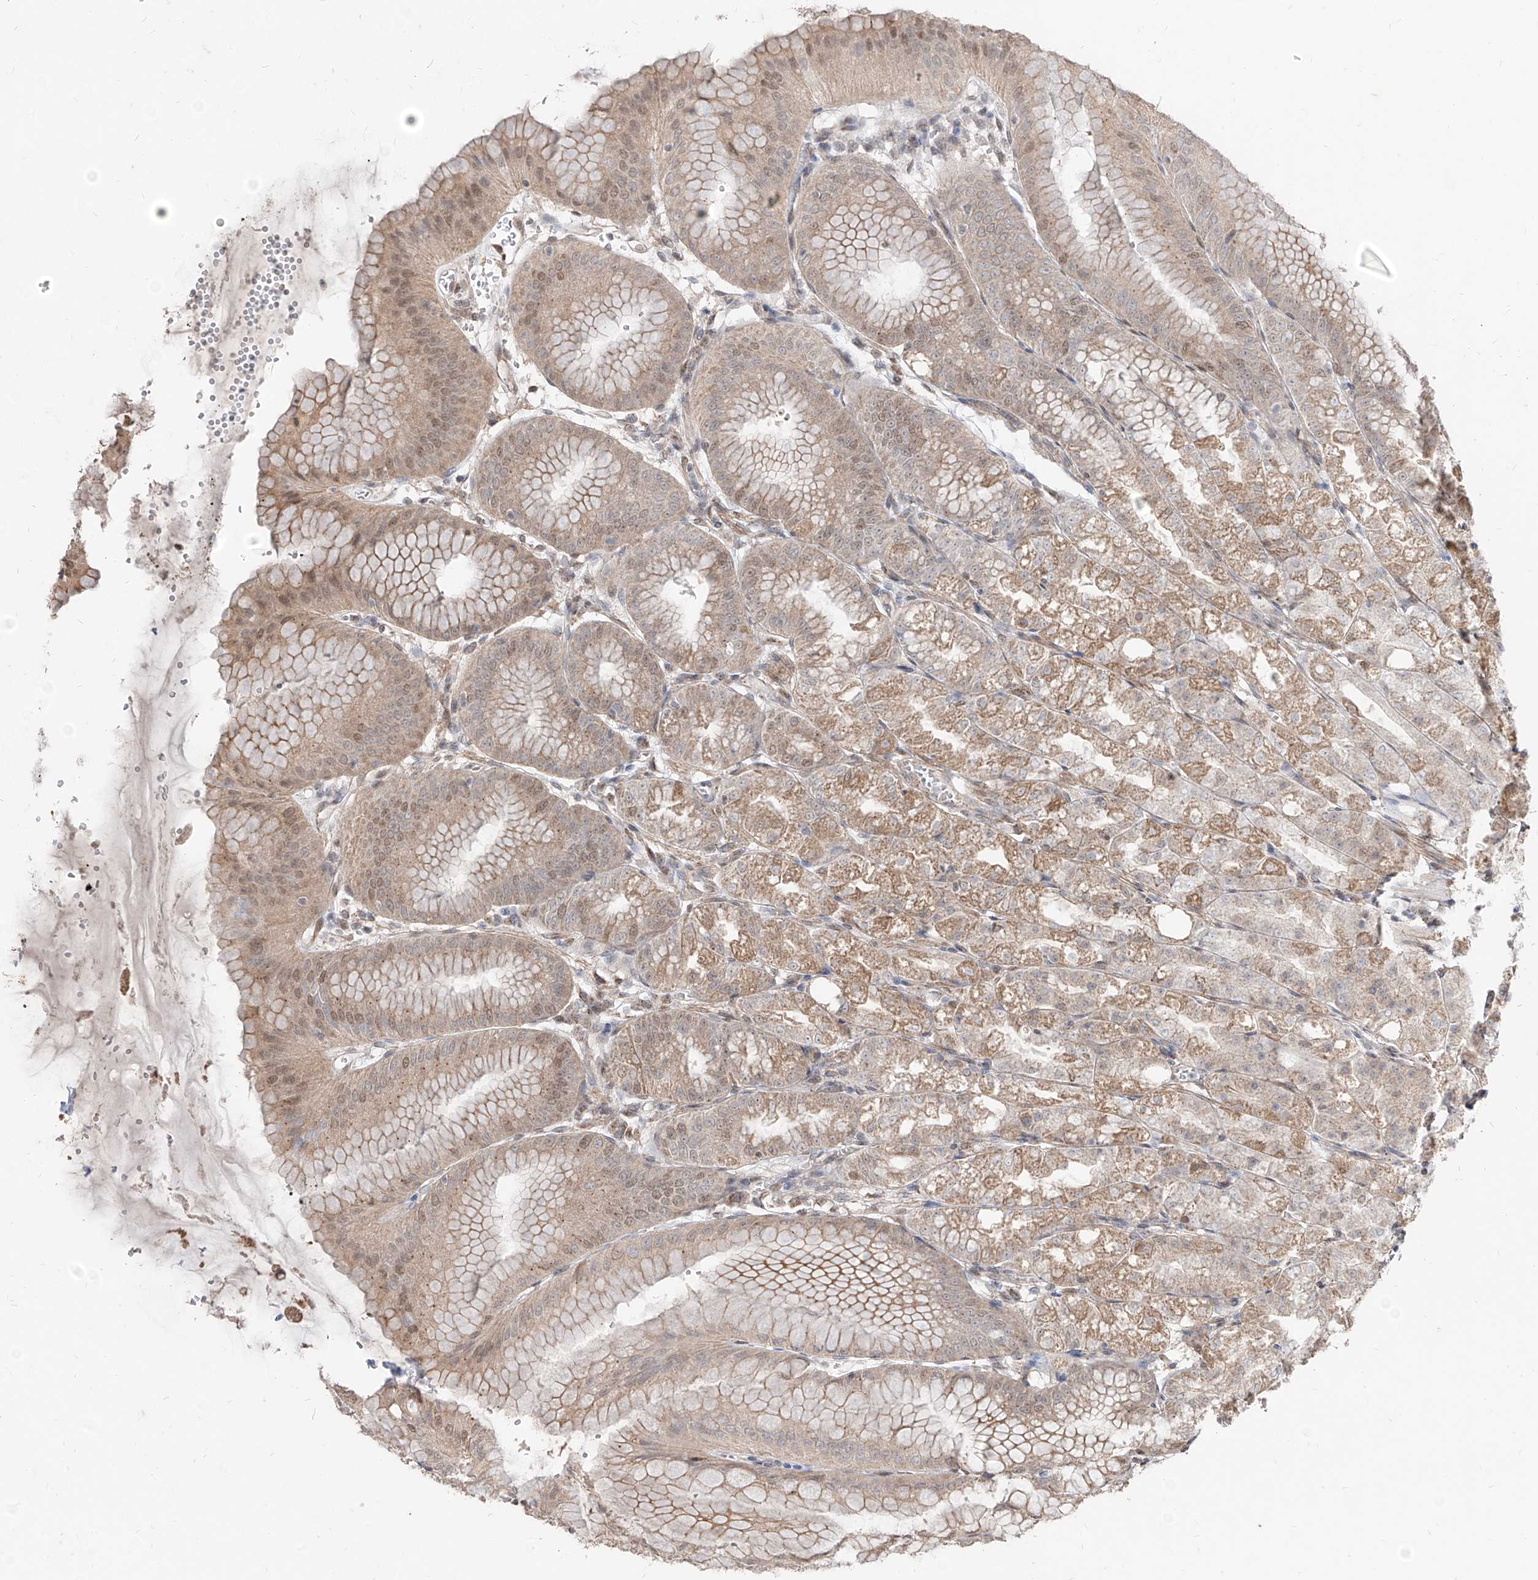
{"staining": {"intensity": "moderate", "quantity": ">75%", "location": "cytoplasmic/membranous,nuclear"}, "tissue": "stomach", "cell_type": "Glandular cells", "image_type": "normal", "snomed": [{"axis": "morphology", "description": "Normal tissue, NOS"}, {"axis": "topography", "description": "Stomach, lower"}], "caption": "Immunohistochemistry (IHC) (DAB (3,3'-diaminobenzidine)) staining of normal human stomach displays moderate cytoplasmic/membranous,nuclear protein expression in about >75% of glandular cells. (Stains: DAB (3,3'-diaminobenzidine) in brown, nuclei in blue, Microscopy: brightfield microscopy at high magnification).", "gene": "C8orf82", "patient": {"sex": "male", "age": 71}}